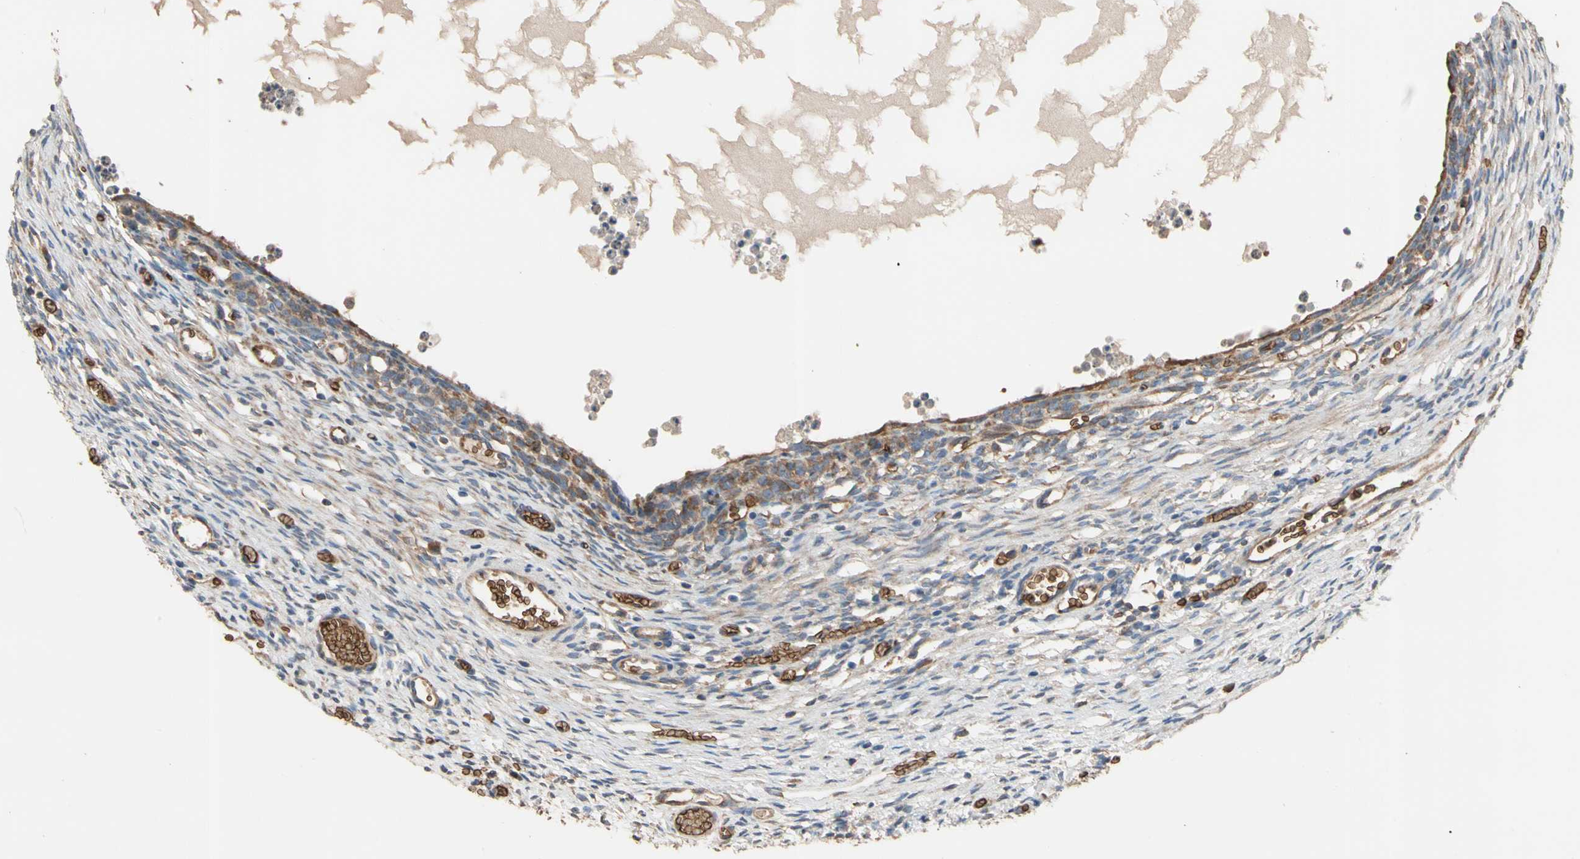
{"staining": {"intensity": "strong", "quantity": "25%-75%", "location": "cytoplasmic/membranous"}, "tissue": "ovary", "cell_type": "Follicle cells", "image_type": "normal", "snomed": [{"axis": "morphology", "description": "Normal tissue, NOS"}, {"axis": "topography", "description": "Ovary"}], "caption": "Benign ovary displays strong cytoplasmic/membranous staining in approximately 25%-75% of follicle cells, visualized by immunohistochemistry. Nuclei are stained in blue.", "gene": "RIOK2", "patient": {"sex": "female", "age": 35}}